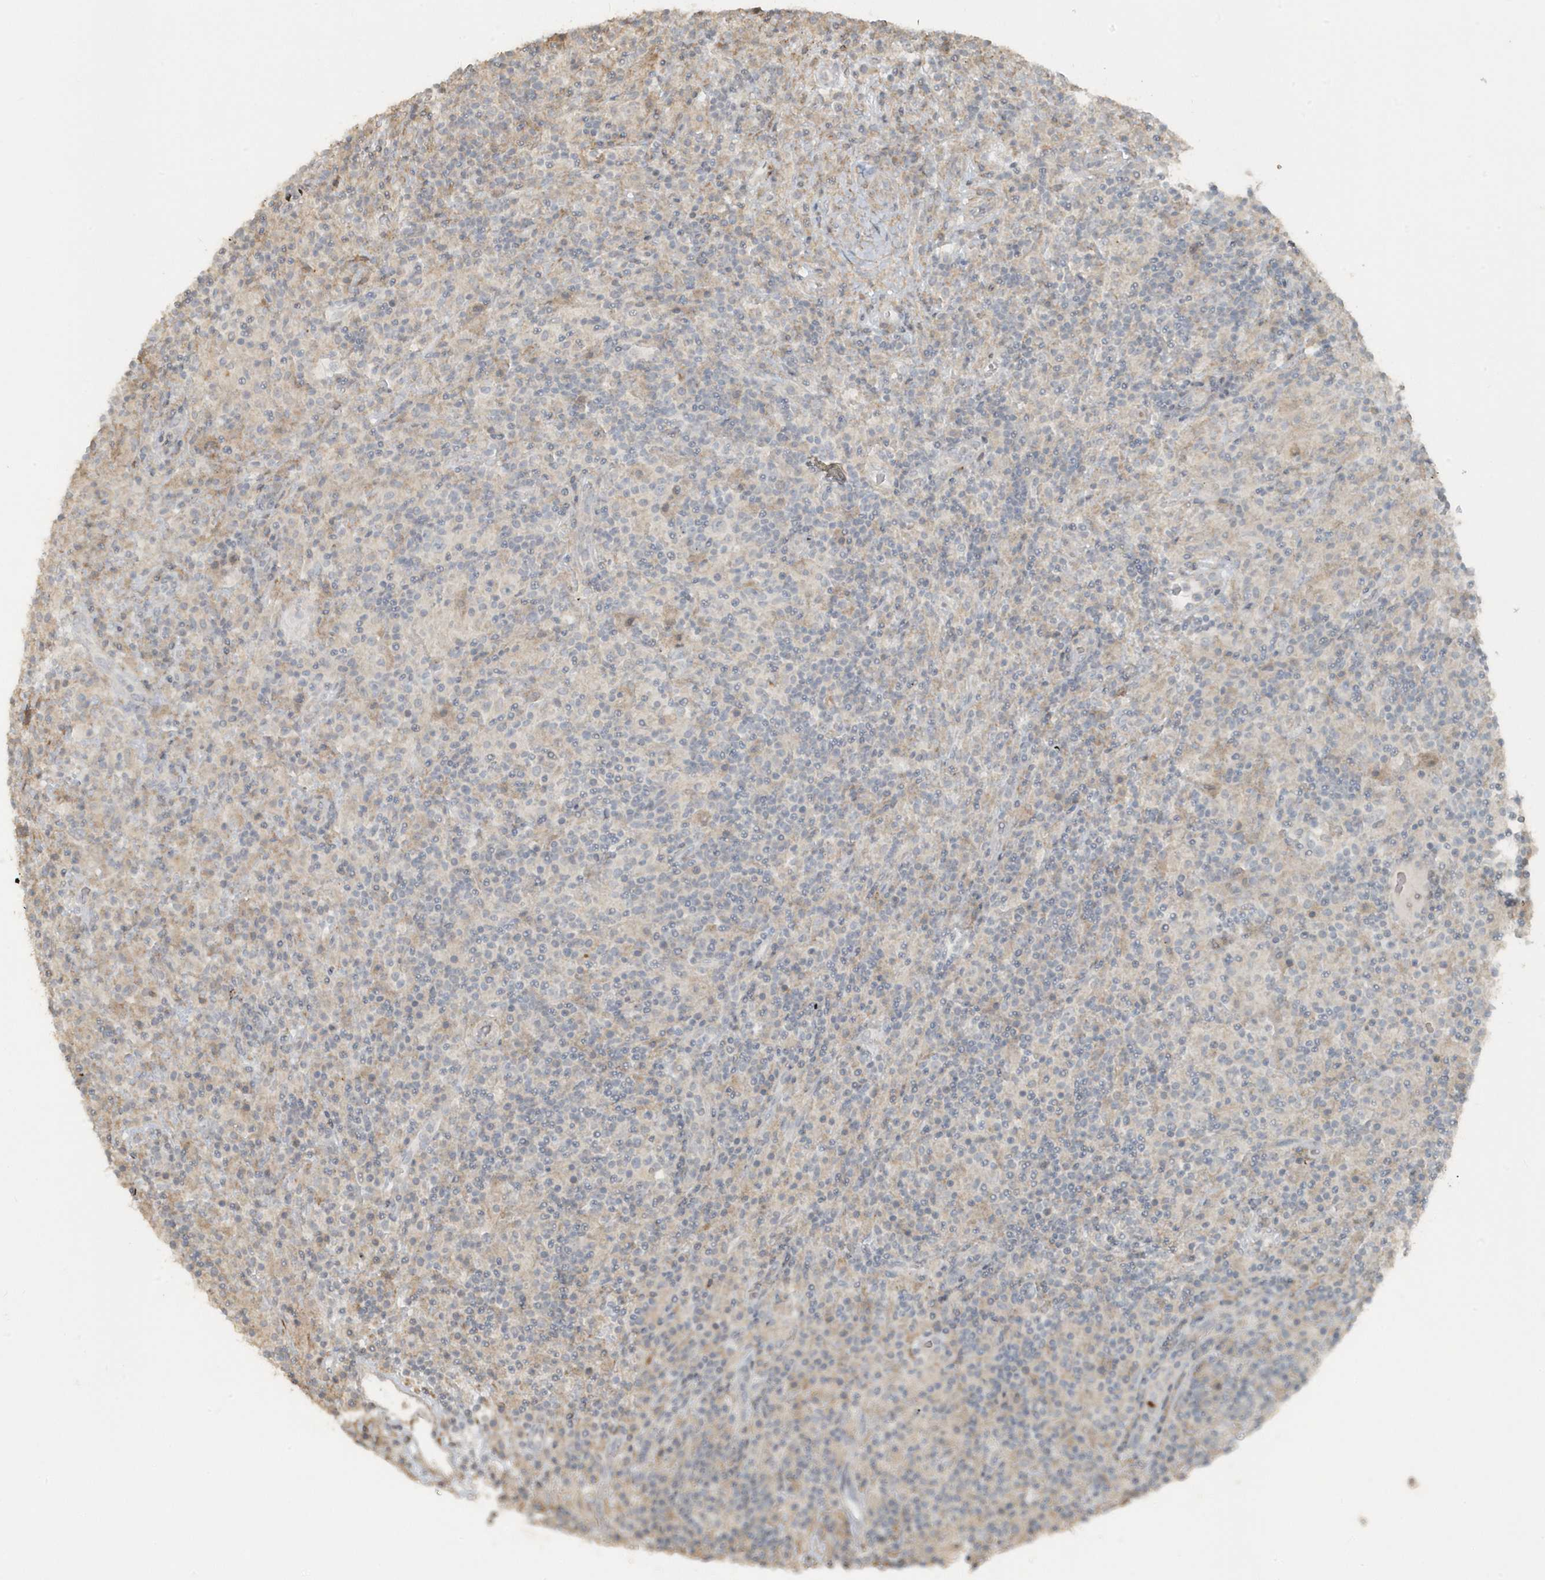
{"staining": {"intensity": "negative", "quantity": "none", "location": "none"}, "tissue": "lymphoma", "cell_type": "Tumor cells", "image_type": "cancer", "snomed": [{"axis": "morphology", "description": "Hodgkin's disease, NOS"}, {"axis": "topography", "description": "Lymph node"}], "caption": "Tumor cells are negative for protein expression in human Hodgkin's disease. (IHC, brightfield microscopy, high magnification).", "gene": "ACTC1", "patient": {"sex": "male", "age": 70}}